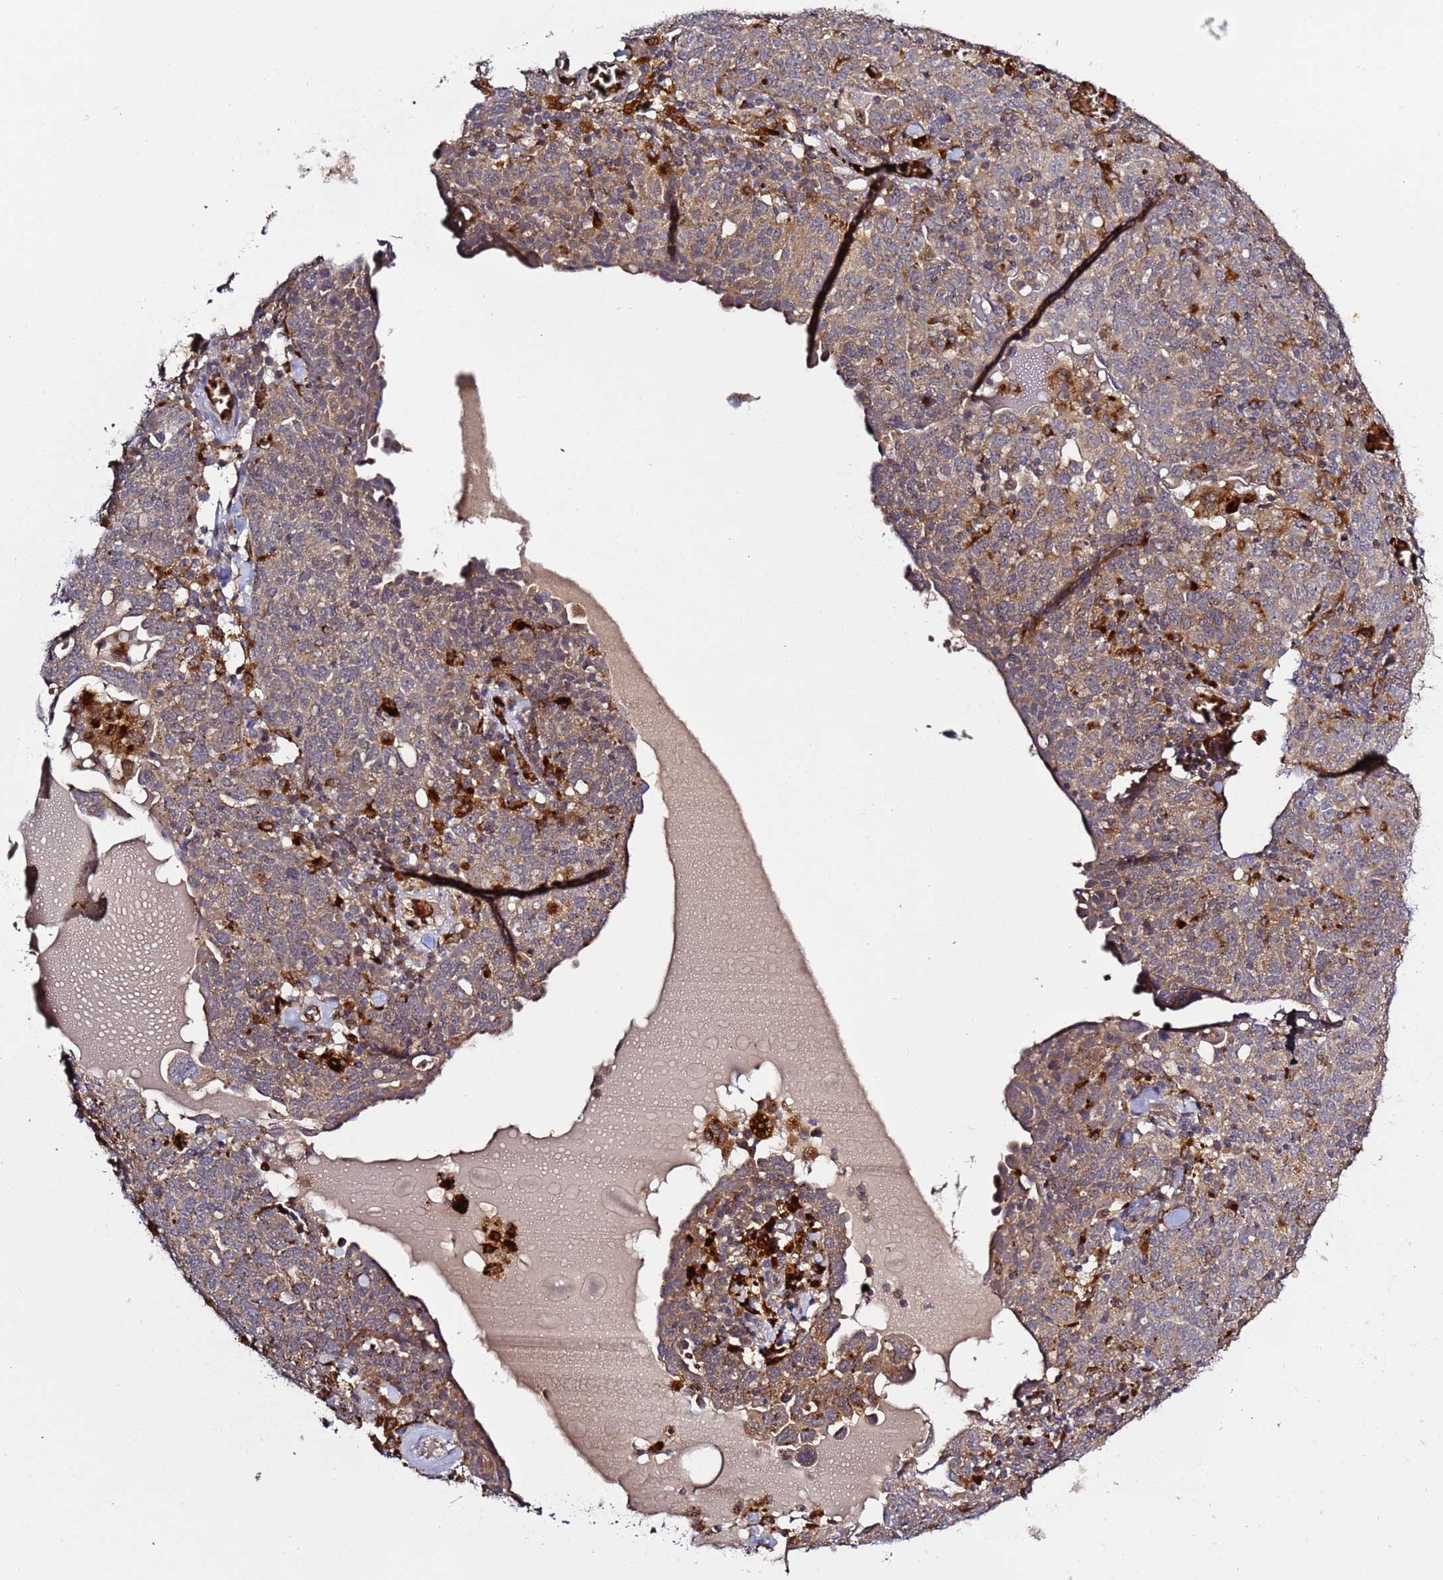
{"staining": {"intensity": "weak", "quantity": ">75%", "location": "cytoplasmic/membranous"}, "tissue": "ovarian cancer", "cell_type": "Tumor cells", "image_type": "cancer", "snomed": [{"axis": "morphology", "description": "Carcinoma, endometroid"}, {"axis": "topography", "description": "Ovary"}], "caption": "Human ovarian cancer stained with a brown dye demonstrates weak cytoplasmic/membranous positive staining in about >75% of tumor cells.", "gene": "VPS36", "patient": {"sex": "female", "age": 62}}